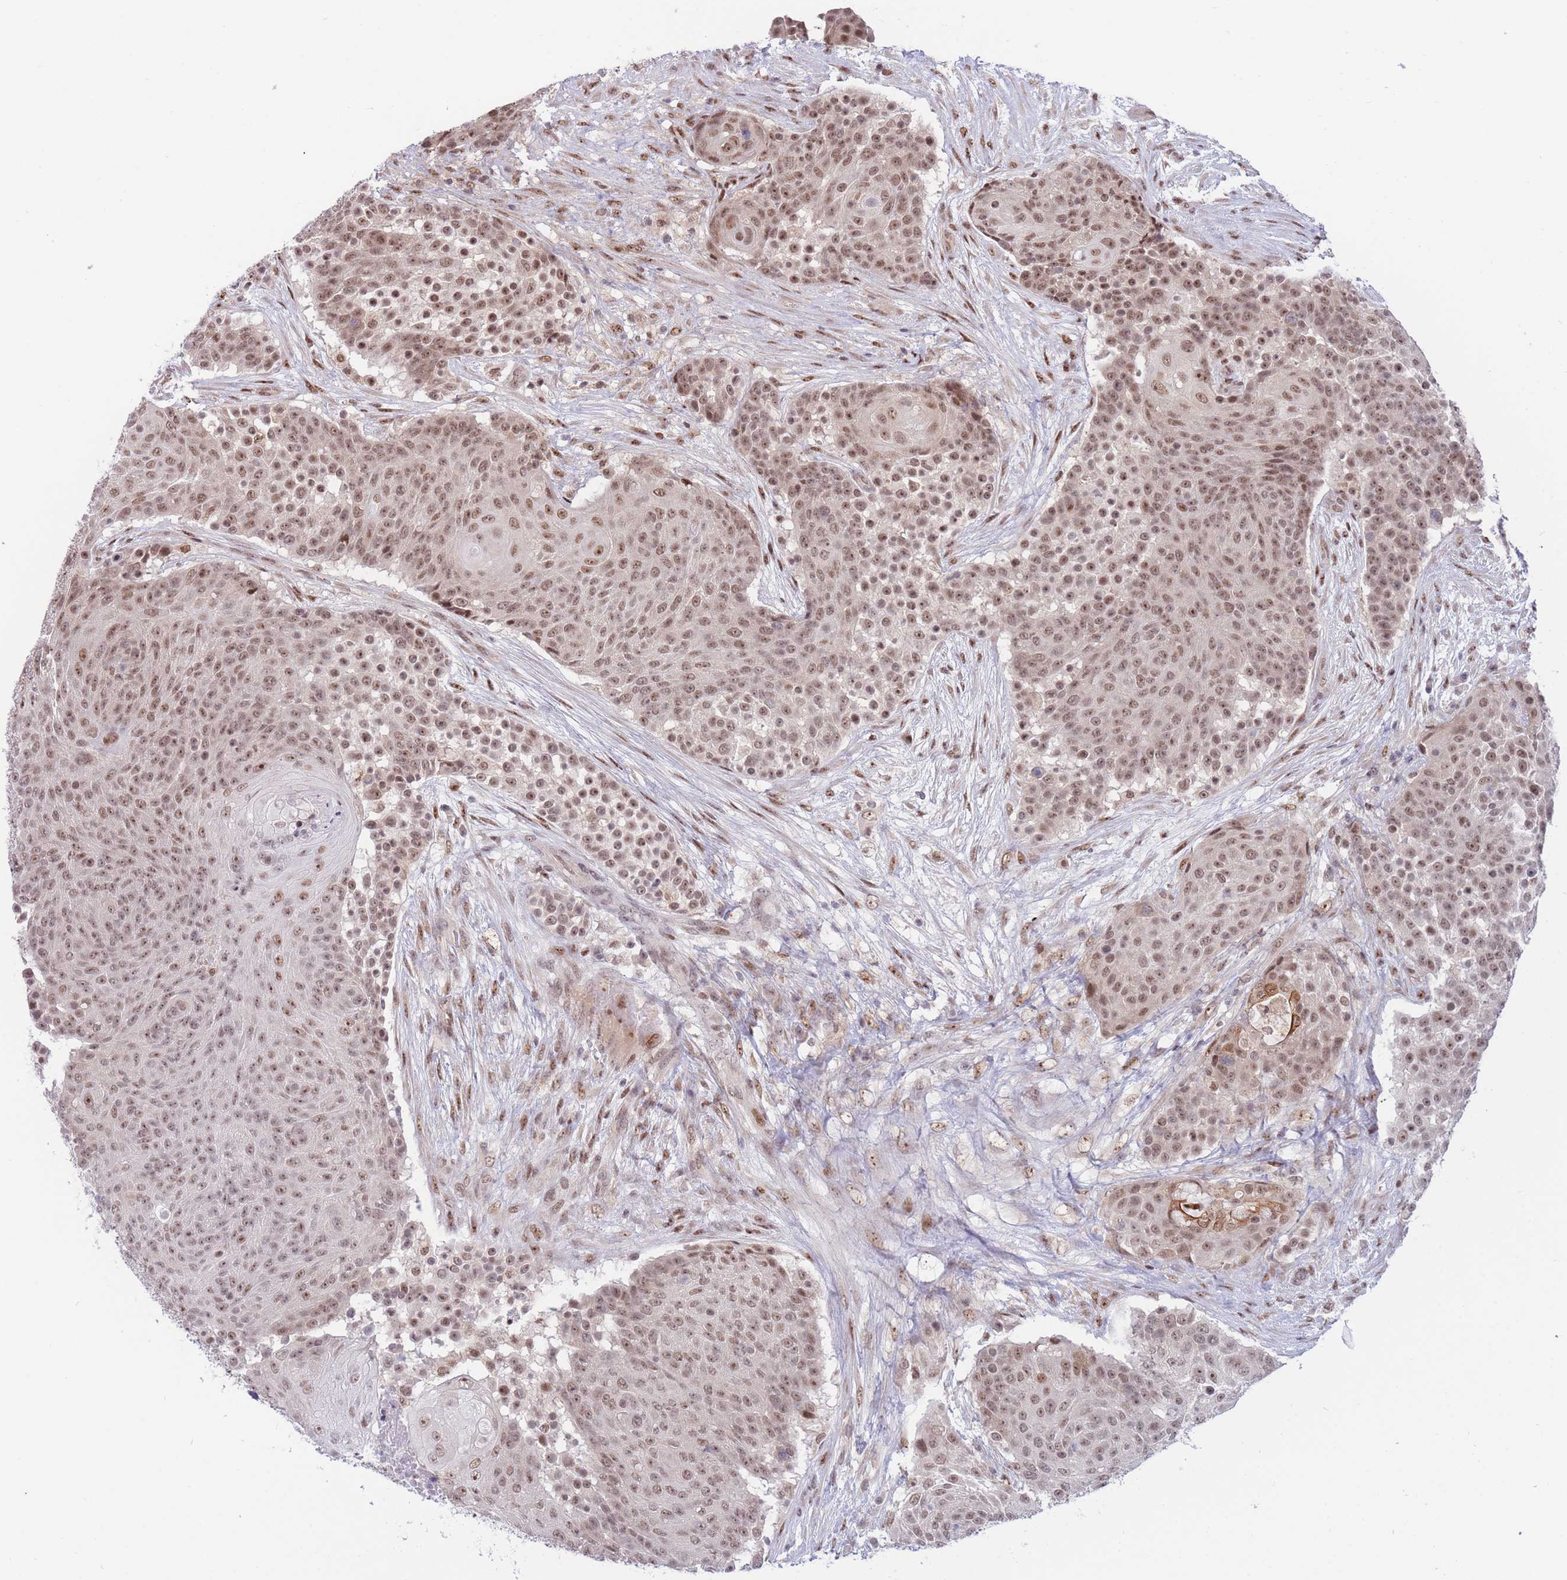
{"staining": {"intensity": "moderate", "quantity": ">75%", "location": "nuclear"}, "tissue": "urothelial cancer", "cell_type": "Tumor cells", "image_type": "cancer", "snomed": [{"axis": "morphology", "description": "Urothelial carcinoma, High grade"}, {"axis": "topography", "description": "Urinary bladder"}], "caption": "This is a histology image of IHC staining of urothelial carcinoma (high-grade), which shows moderate staining in the nuclear of tumor cells.", "gene": "TARBP2", "patient": {"sex": "female", "age": 63}}